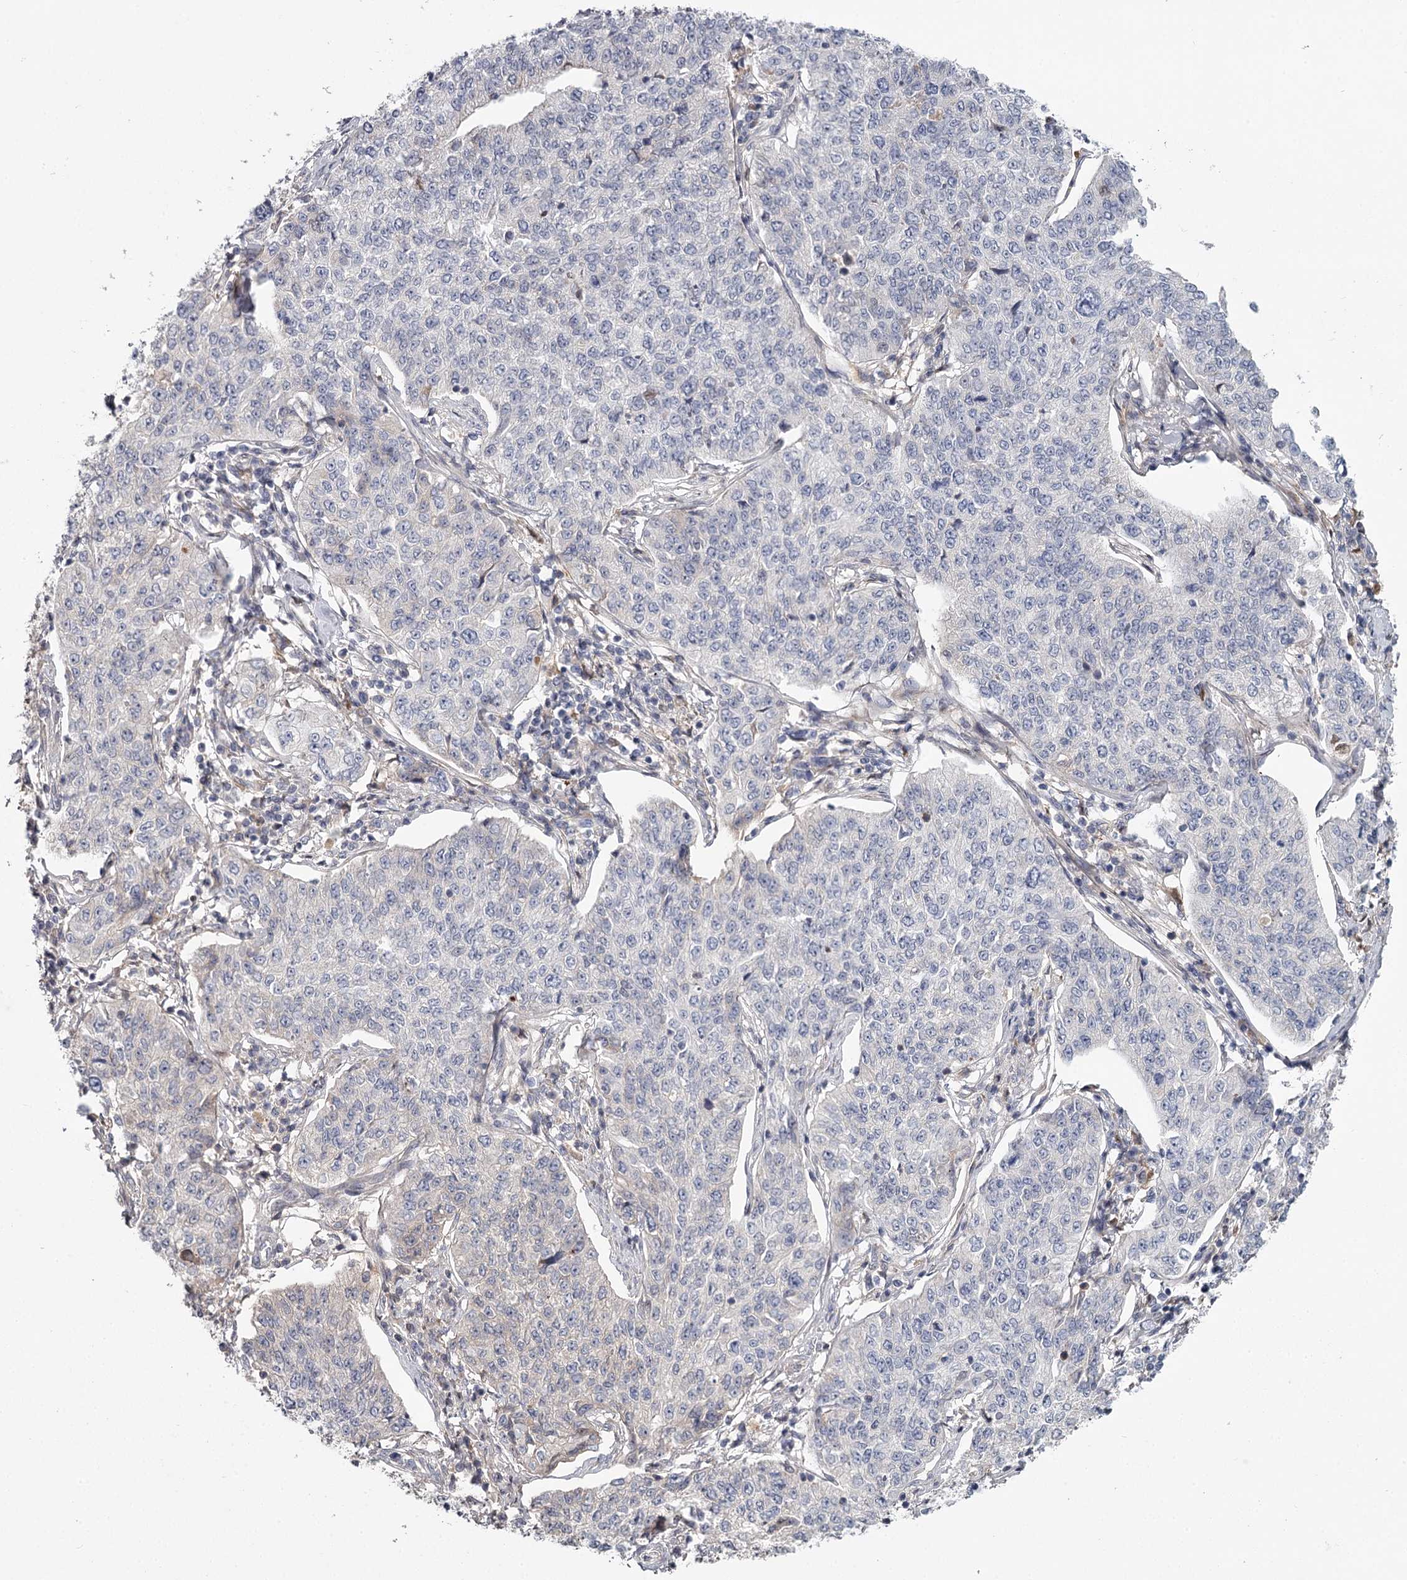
{"staining": {"intensity": "negative", "quantity": "none", "location": "none"}, "tissue": "cervical cancer", "cell_type": "Tumor cells", "image_type": "cancer", "snomed": [{"axis": "morphology", "description": "Squamous cell carcinoma, NOS"}, {"axis": "topography", "description": "Cervix"}], "caption": "The micrograph displays no significant expression in tumor cells of cervical cancer (squamous cell carcinoma).", "gene": "DHRS9", "patient": {"sex": "female", "age": 35}}